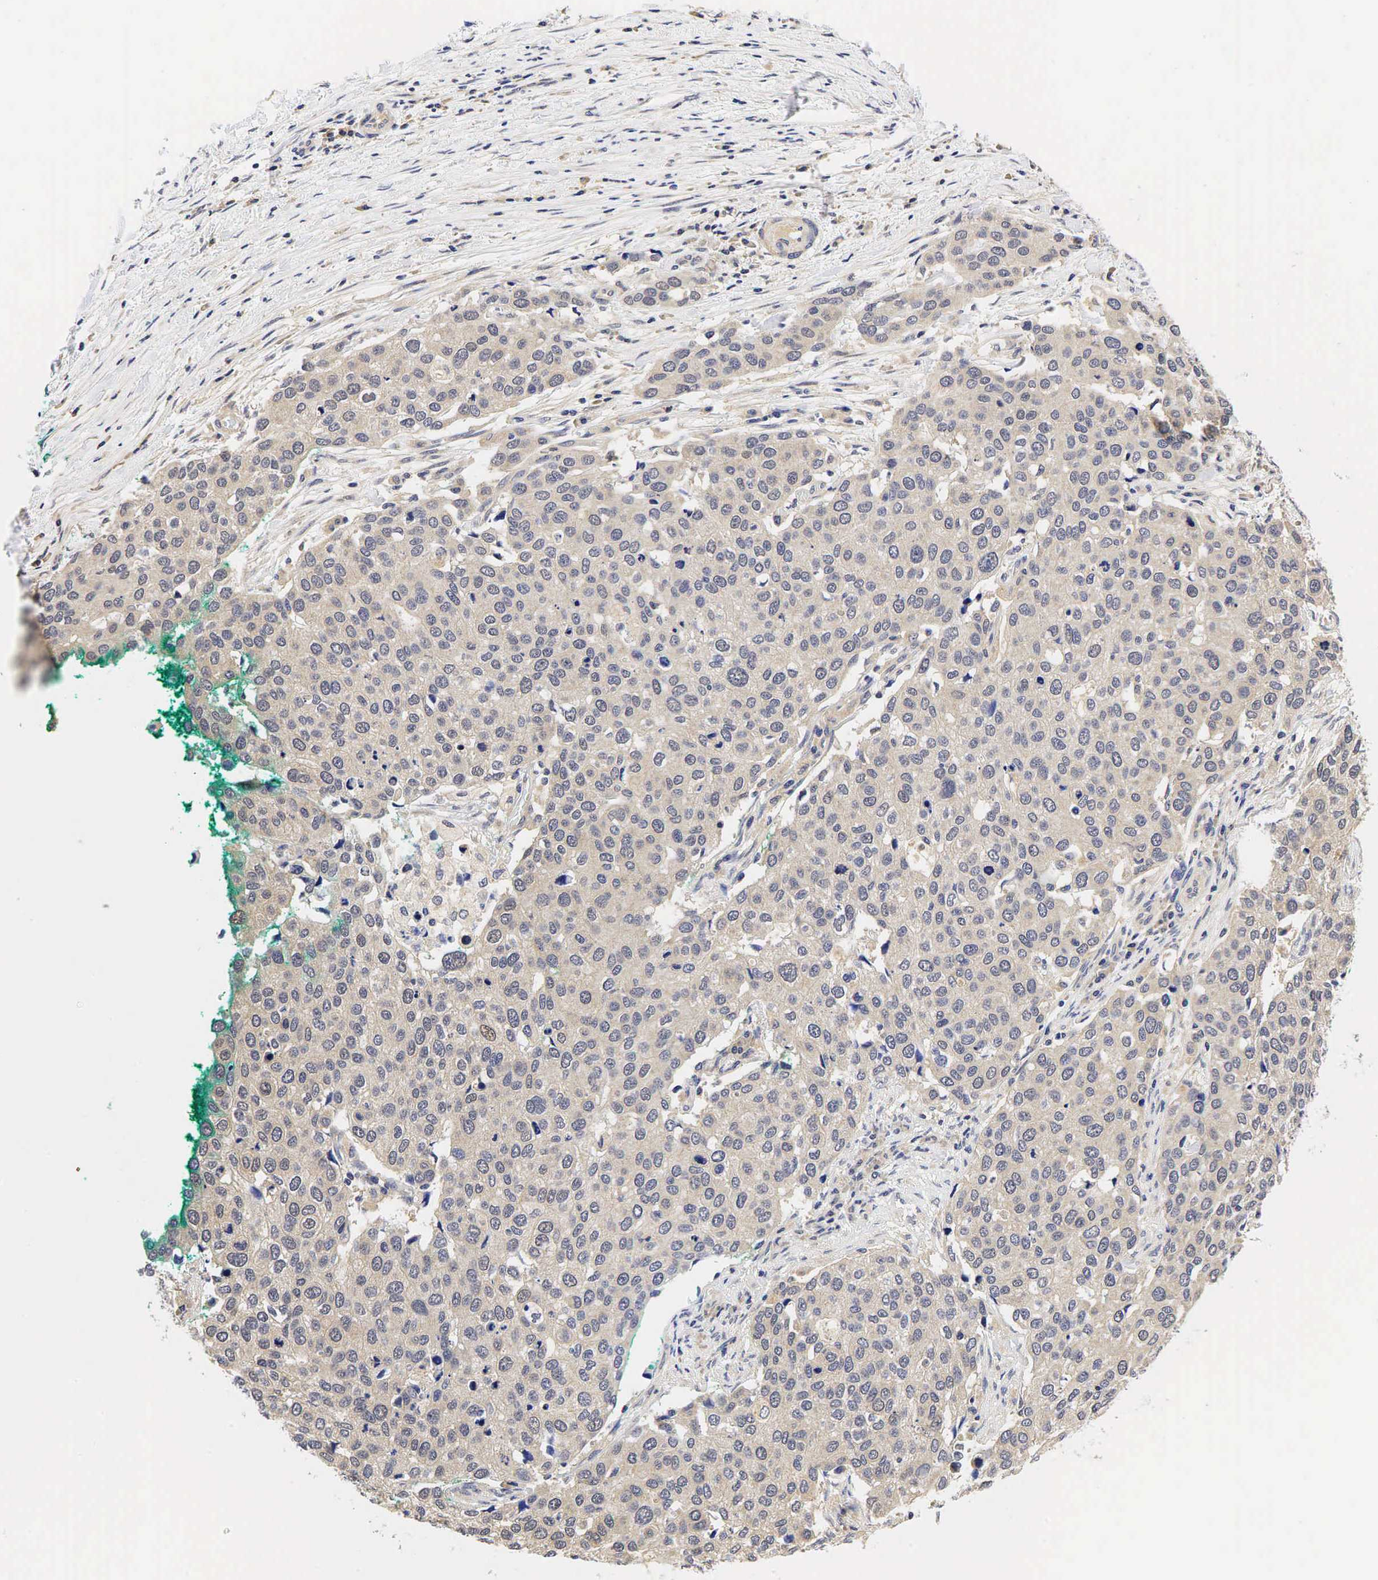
{"staining": {"intensity": "negative", "quantity": "none", "location": "none"}, "tissue": "cervical cancer", "cell_type": "Tumor cells", "image_type": "cancer", "snomed": [{"axis": "morphology", "description": "Squamous cell carcinoma, NOS"}, {"axis": "topography", "description": "Cervix"}], "caption": "A high-resolution photomicrograph shows IHC staining of squamous cell carcinoma (cervical), which displays no significant expression in tumor cells.", "gene": "CCND1", "patient": {"sex": "female", "age": 54}}